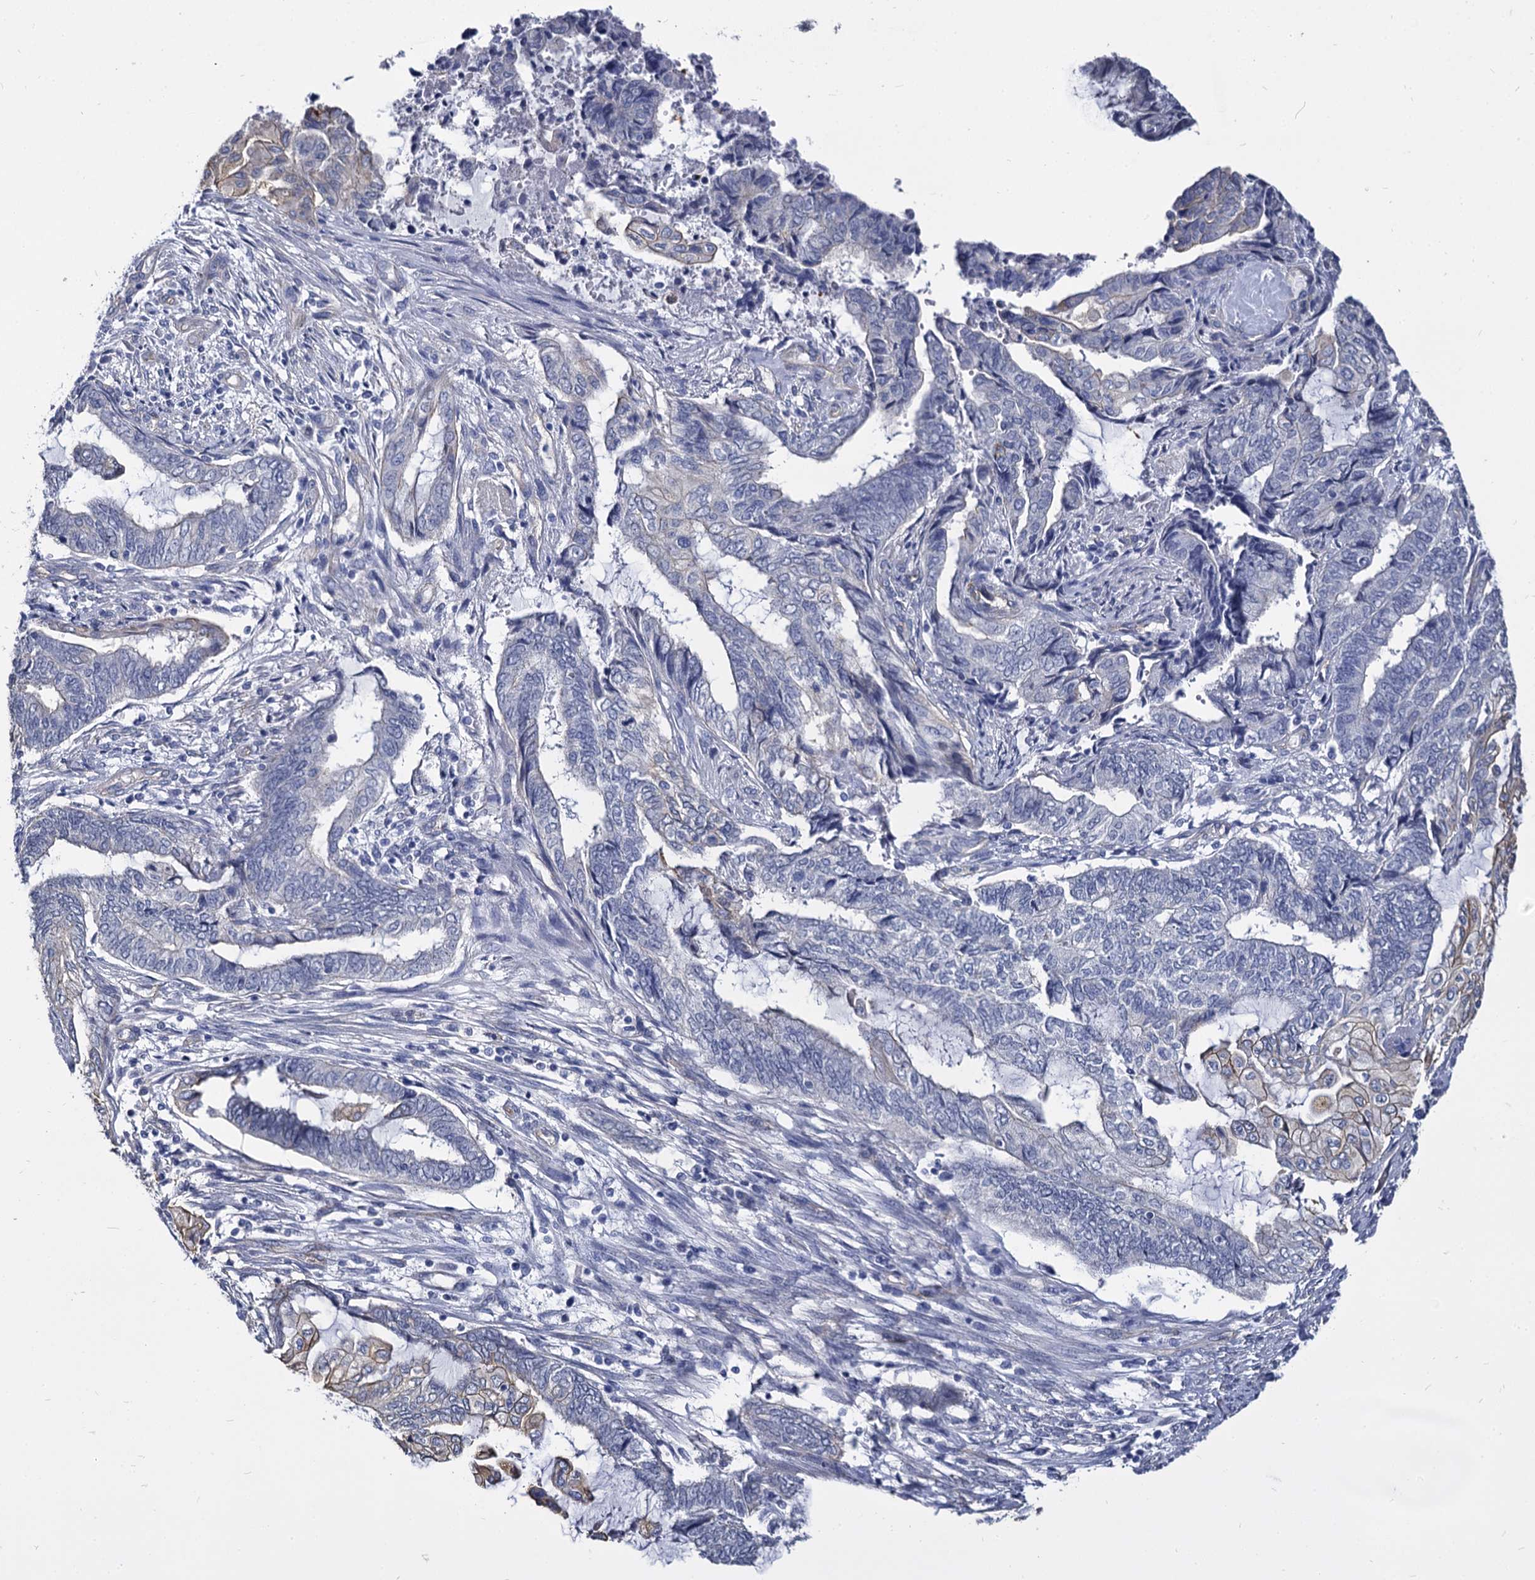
{"staining": {"intensity": "negative", "quantity": "none", "location": "none"}, "tissue": "endometrial cancer", "cell_type": "Tumor cells", "image_type": "cancer", "snomed": [{"axis": "morphology", "description": "Adenocarcinoma, NOS"}, {"axis": "topography", "description": "Uterus"}, {"axis": "topography", "description": "Endometrium"}], "caption": "Immunohistochemistry (IHC) of human adenocarcinoma (endometrial) shows no expression in tumor cells.", "gene": "CBFB", "patient": {"sex": "female", "age": 70}}